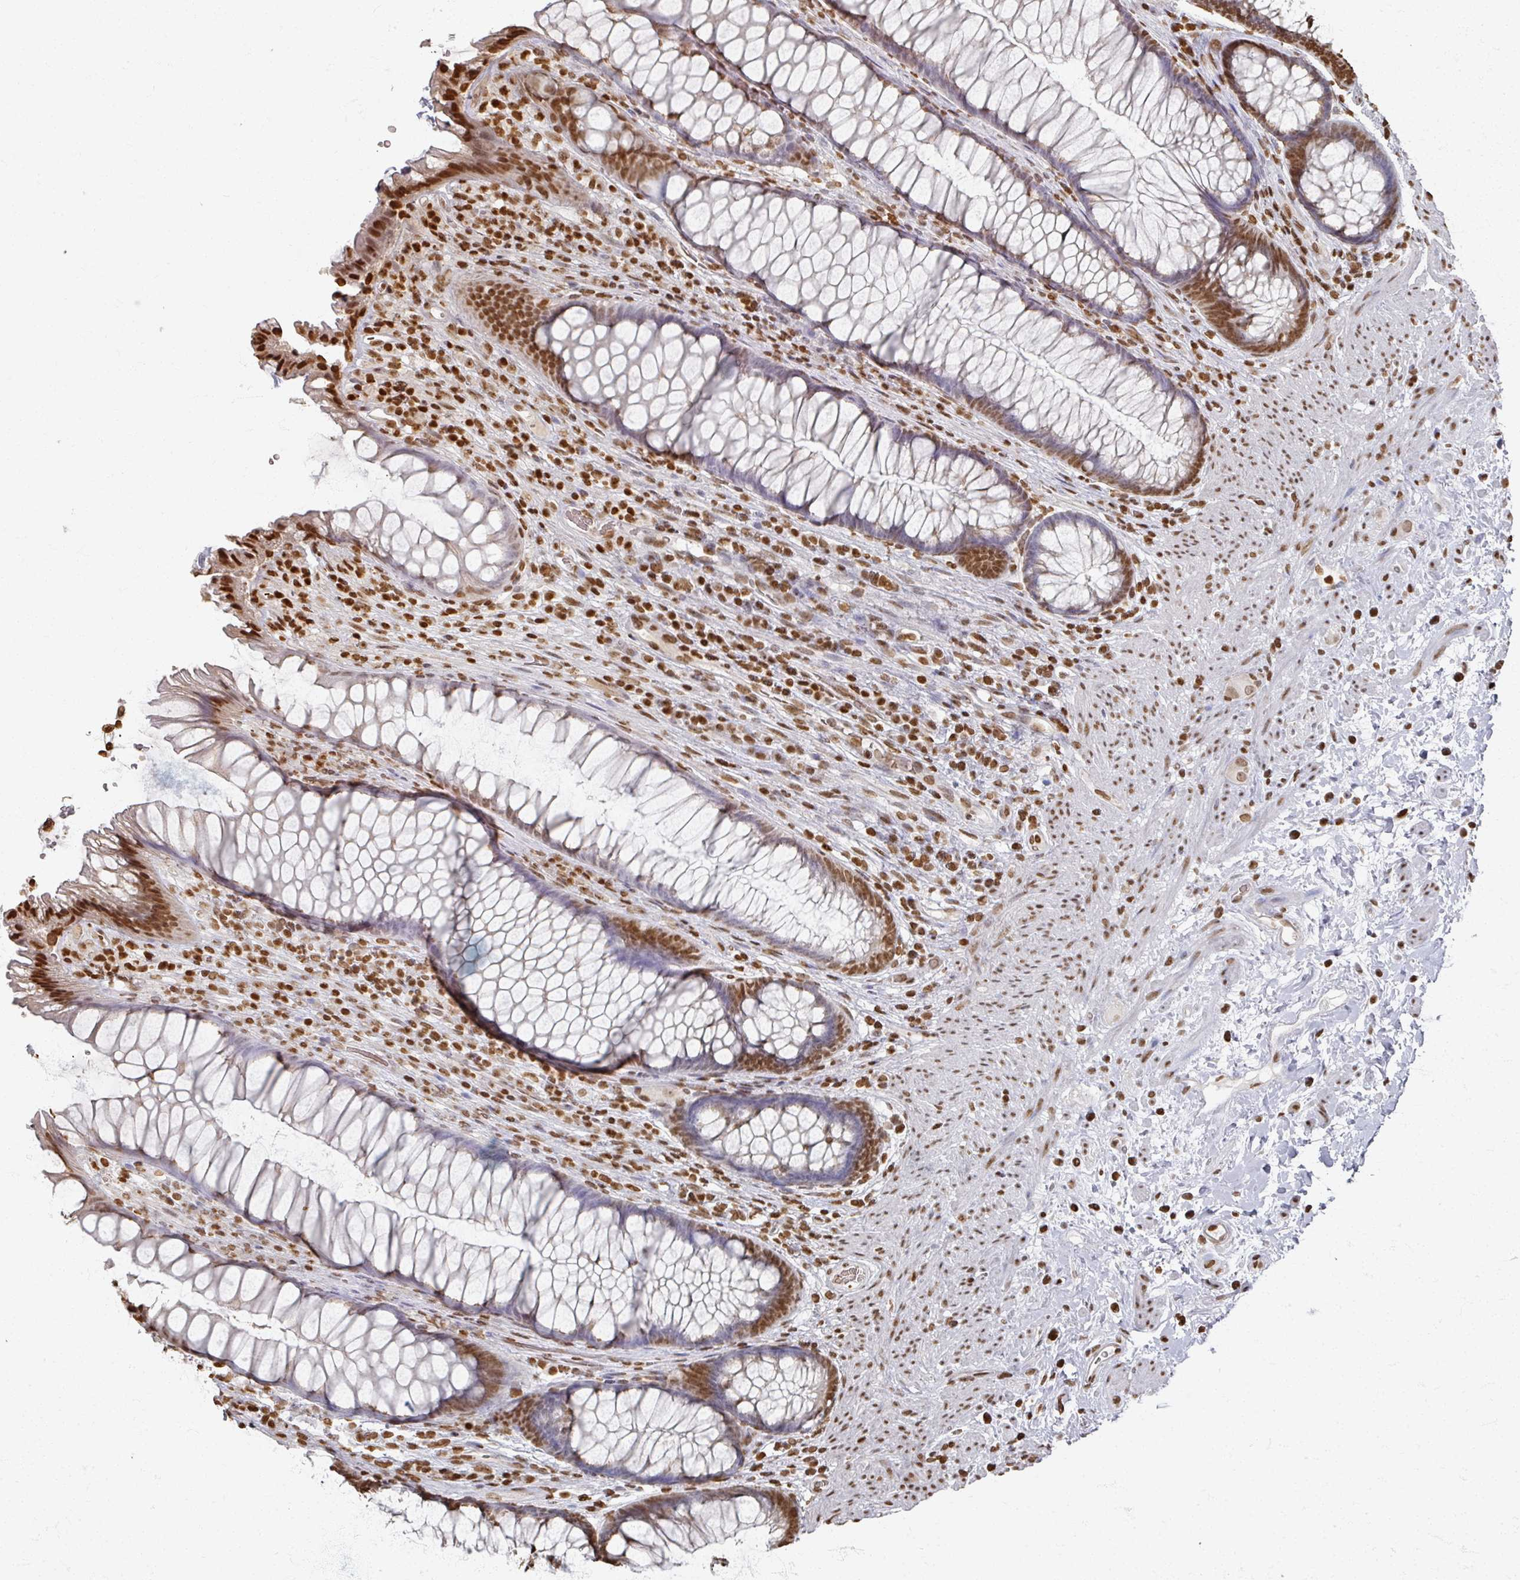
{"staining": {"intensity": "strong", "quantity": "25%-75%", "location": "nuclear"}, "tissue": "rectum", "cell_type": "Glandular cells", "image_type": "normal", "snomed": [{"axis": "morphology", "description": "Normal tissue, NOS"}, {"axis": "topography", "description": "Smooth muscle"}, {"axis": "topography", "description": "Rectum"}], "caption": "Immunohistochemical staining of unremarkable human rectum shows strong nuclear protein positivity in approximately 25%-75% of glandular cells. The protein of interest is shown in brown color, while the nuclei are stained blue.", "gene": "DCUN1D5", "patient": {"sex": "male", "age": 53}}